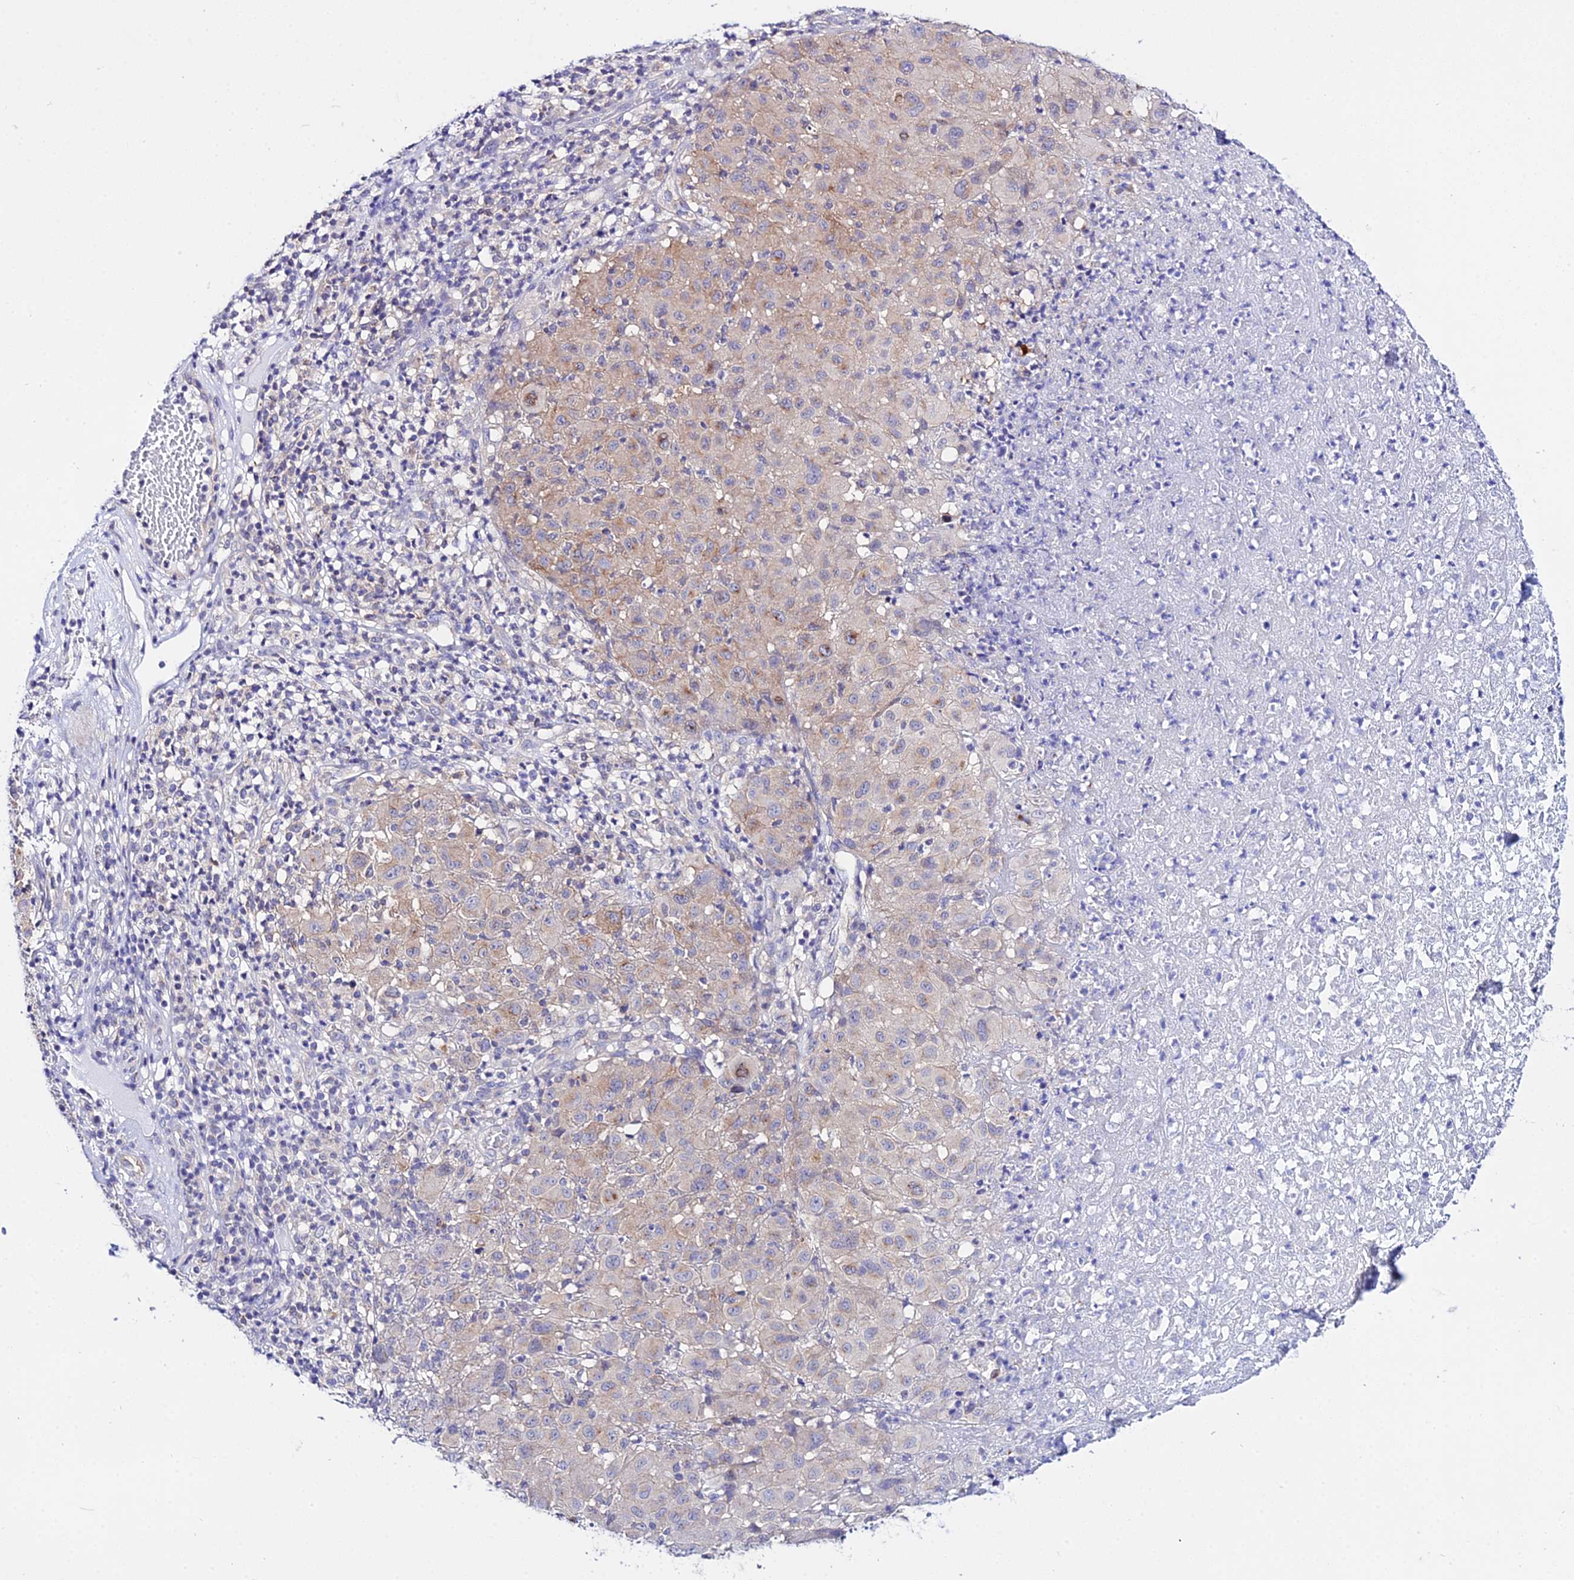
{"staining": {"intensity": "moderate", "quantity": "<25%", "location": "cytoplasmic/membranous"}, "tissue": "melanoma", "cell_type": "Tumor cells", "image_type": "cancer", "snomed": [{"axis": "morphology", "description": "Malignant melanoma, NOS"}, {"axis": "topography", "description": "Skin"}], "caption": "Human melanoma stained with a protein marker shows moderate staining in tumor cells.", "gene": "ATG16L2", "patient": {"sex": "male", "age": 73}}